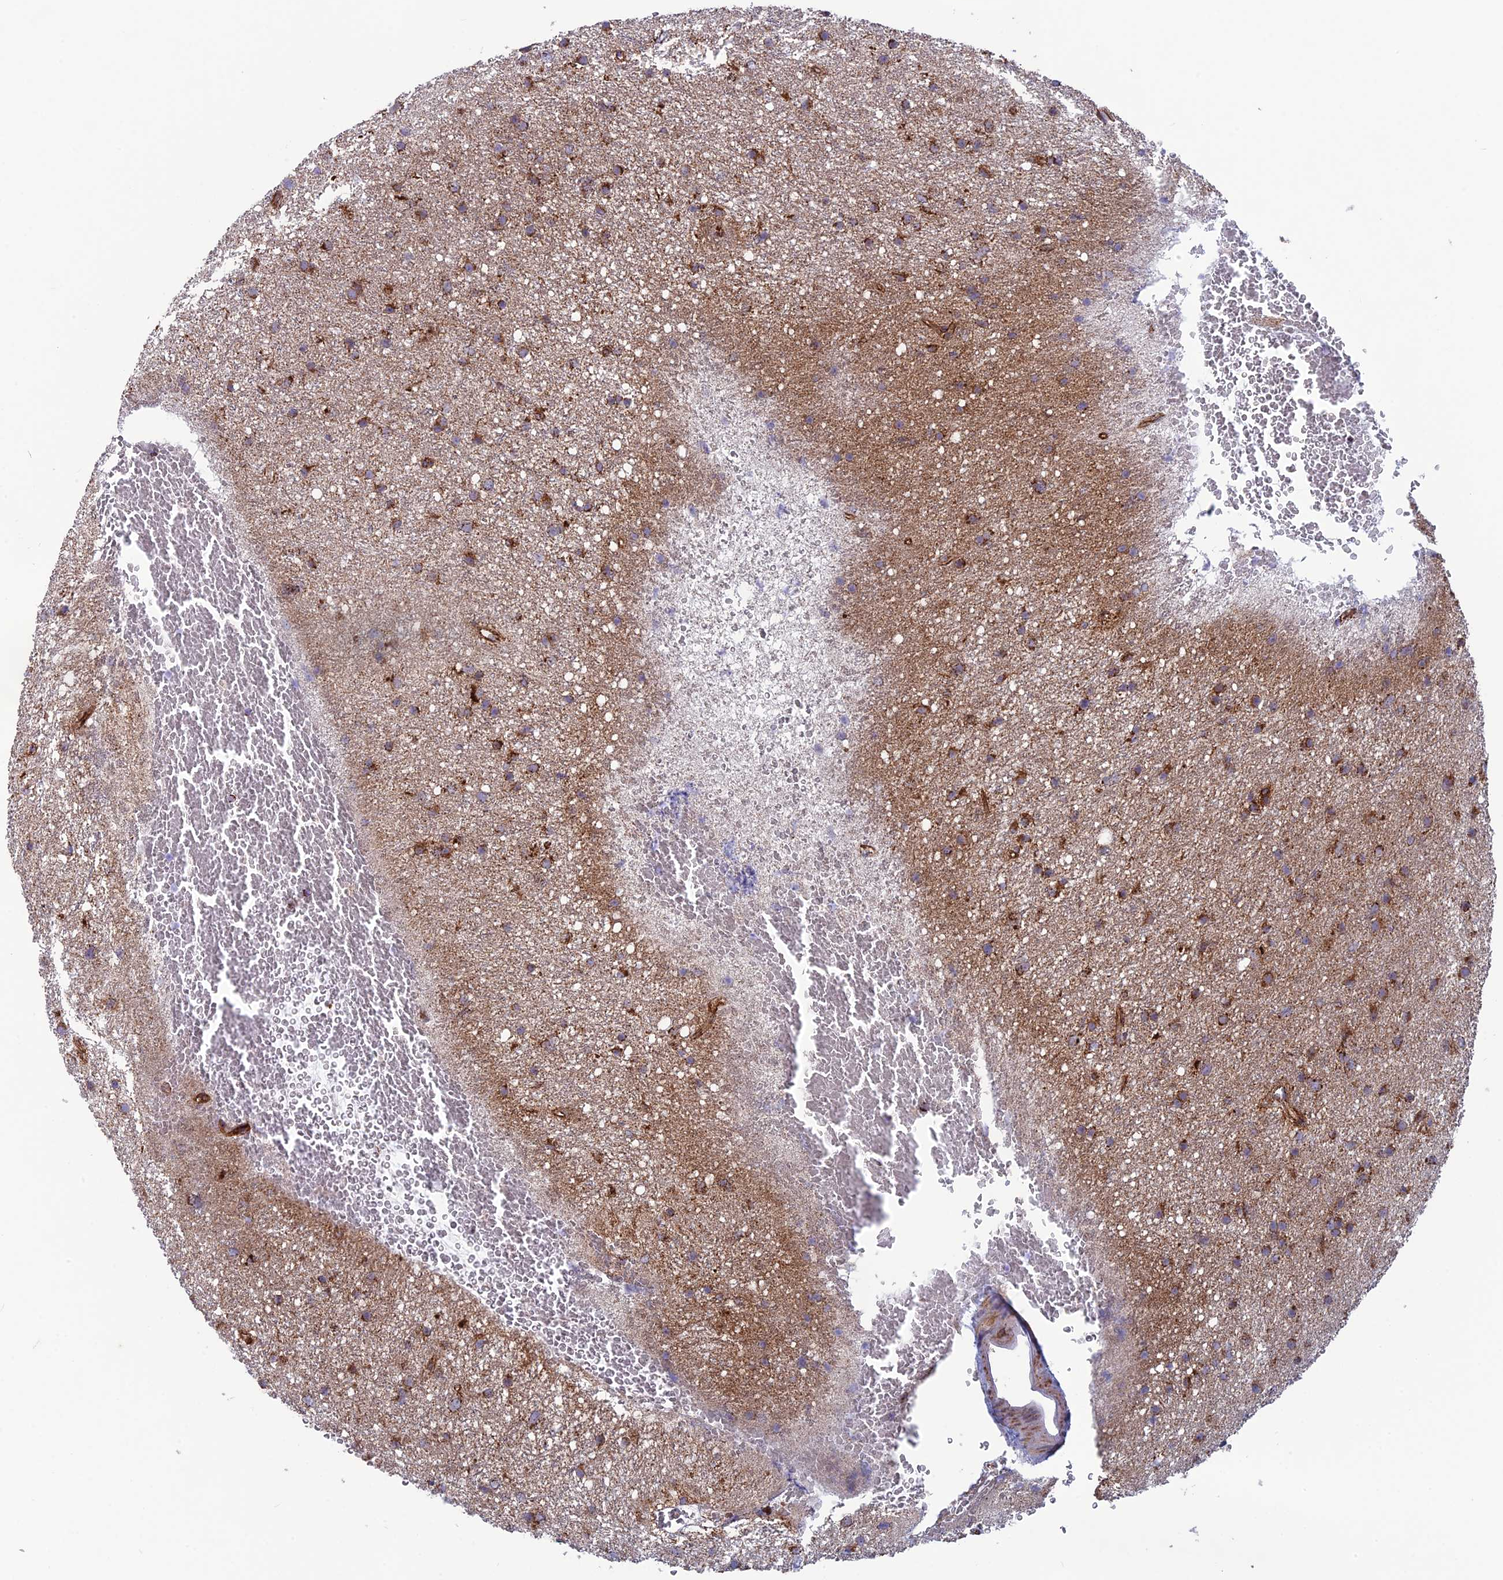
{"staining": {"intensity": "moderate", "quantity": ">75%", "location": "cytoplasmic/membranous"}, "tissue": "glioma", "cell_type": "Tumor cells", "image_type": "cancer", "snomed": [{"axis": "morphology", "description": "Glioma, malignant, Low grade"}, {"axis": "topography", "description": "Cerebral cortex"}], "caption": "DAB (3,3'-diaminobenzidine) immunohistochemical staining of human glioma shows moderate cytoplasmic/membranous protein positivity in approximately >75% of tumor cells.", "gene": "MRPS18B", "patient": {"sex": "female", "age": 39}}